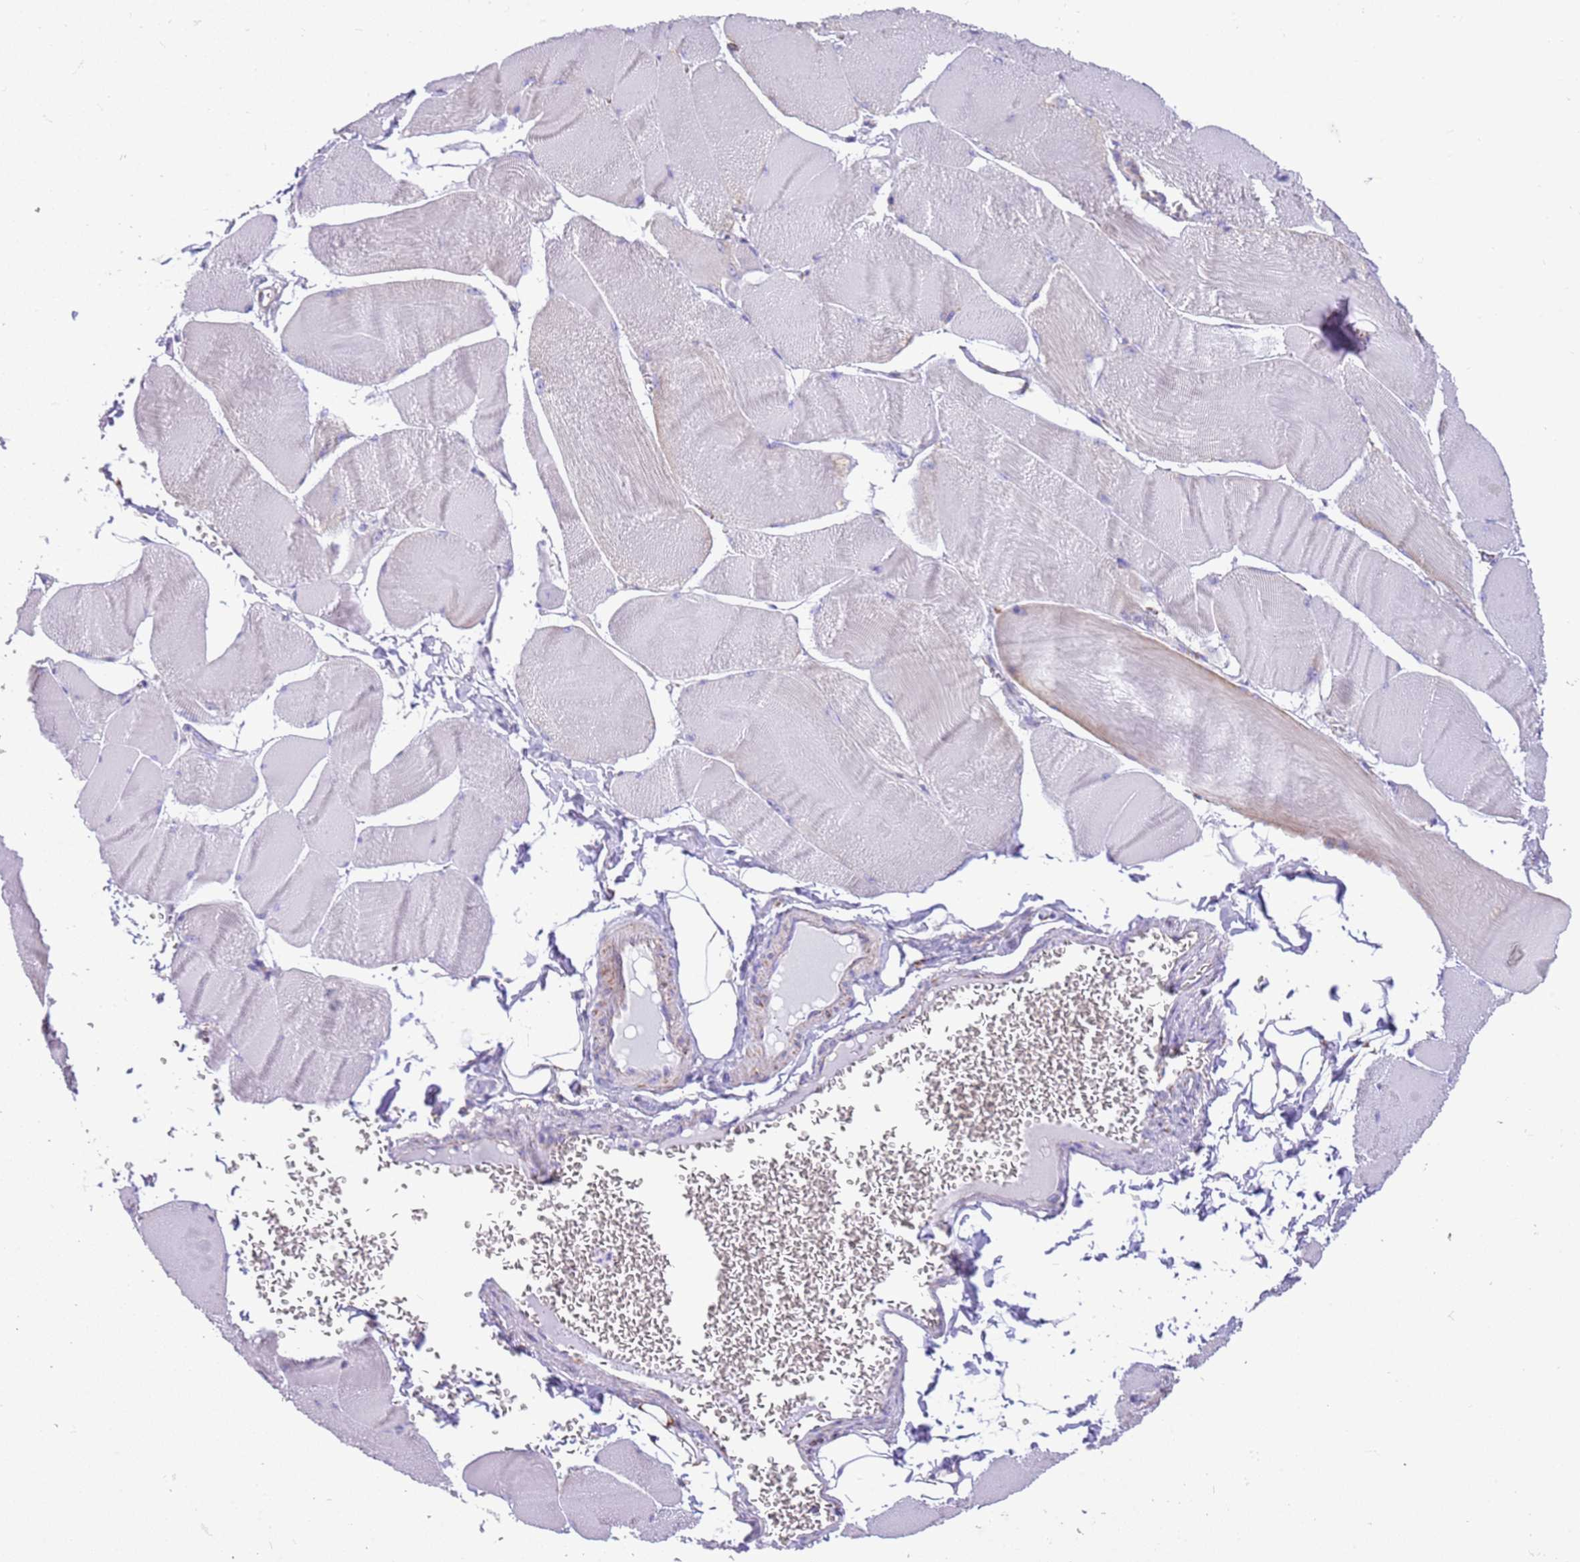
{"staining": {"intensity": "negative", "quantity": "none", "location": "none"}, "tissue": "skeletal muscle", "cell_type": "Myocytes", "image_type": "normal", "snomed": [{"axis": "morphology", "description": "Normal tissue, NOS"}, {"axis": "morphology", "description": "Basal cell carcinoma"}, {"axis": "topography", "description": "Skeletal muscle"}], "caption": "The IHC micrograph has no significant expression in myocytes of skeletal muscle.", "gene": "SUCLG2", "patient": {"sex": "female", "age": 64}}